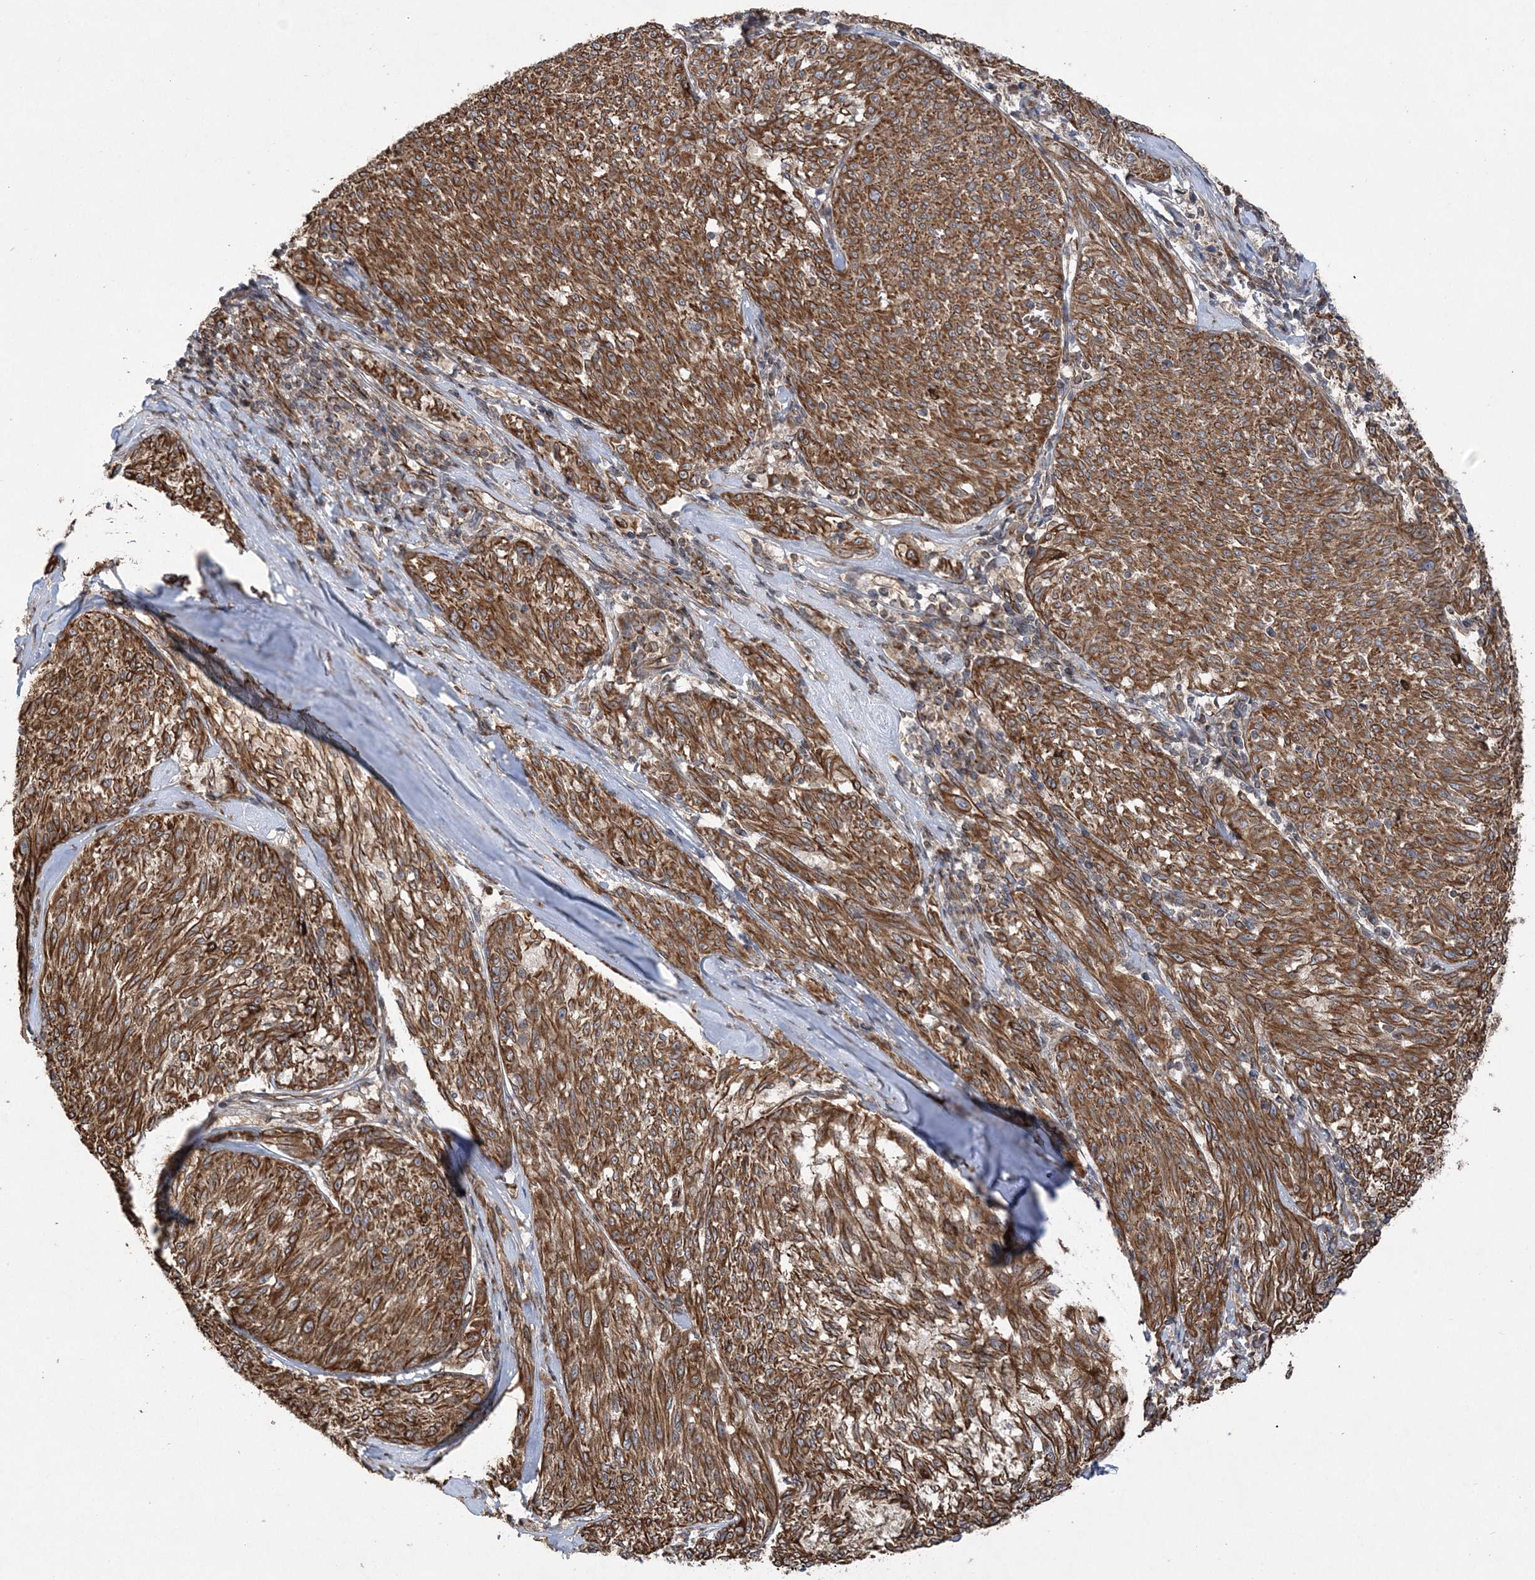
{"staining": {"intensity": "moderate", "quantity": ">75%", "location": "cytoplasmic/membranous"}, "tissue": "melanoma", "cell_type": "Tumor cells", "image_type": "cancer", "snomed": [{"axis": "morphology", "description": "Malignant melanoma, NOS"}, {"axis": "topography", "description": "Skin"}], "caption": "This photomicrograph shows malignant melanoma stained with immunohistochemistry to label a protein in brown. The cytoplasmic/membranous of tumor cells show moderate positivity for the protein. Nuclei are counter-stained blue.", "gene": "FAM114A2", "patient": {"sex": "female", "age": 72}}